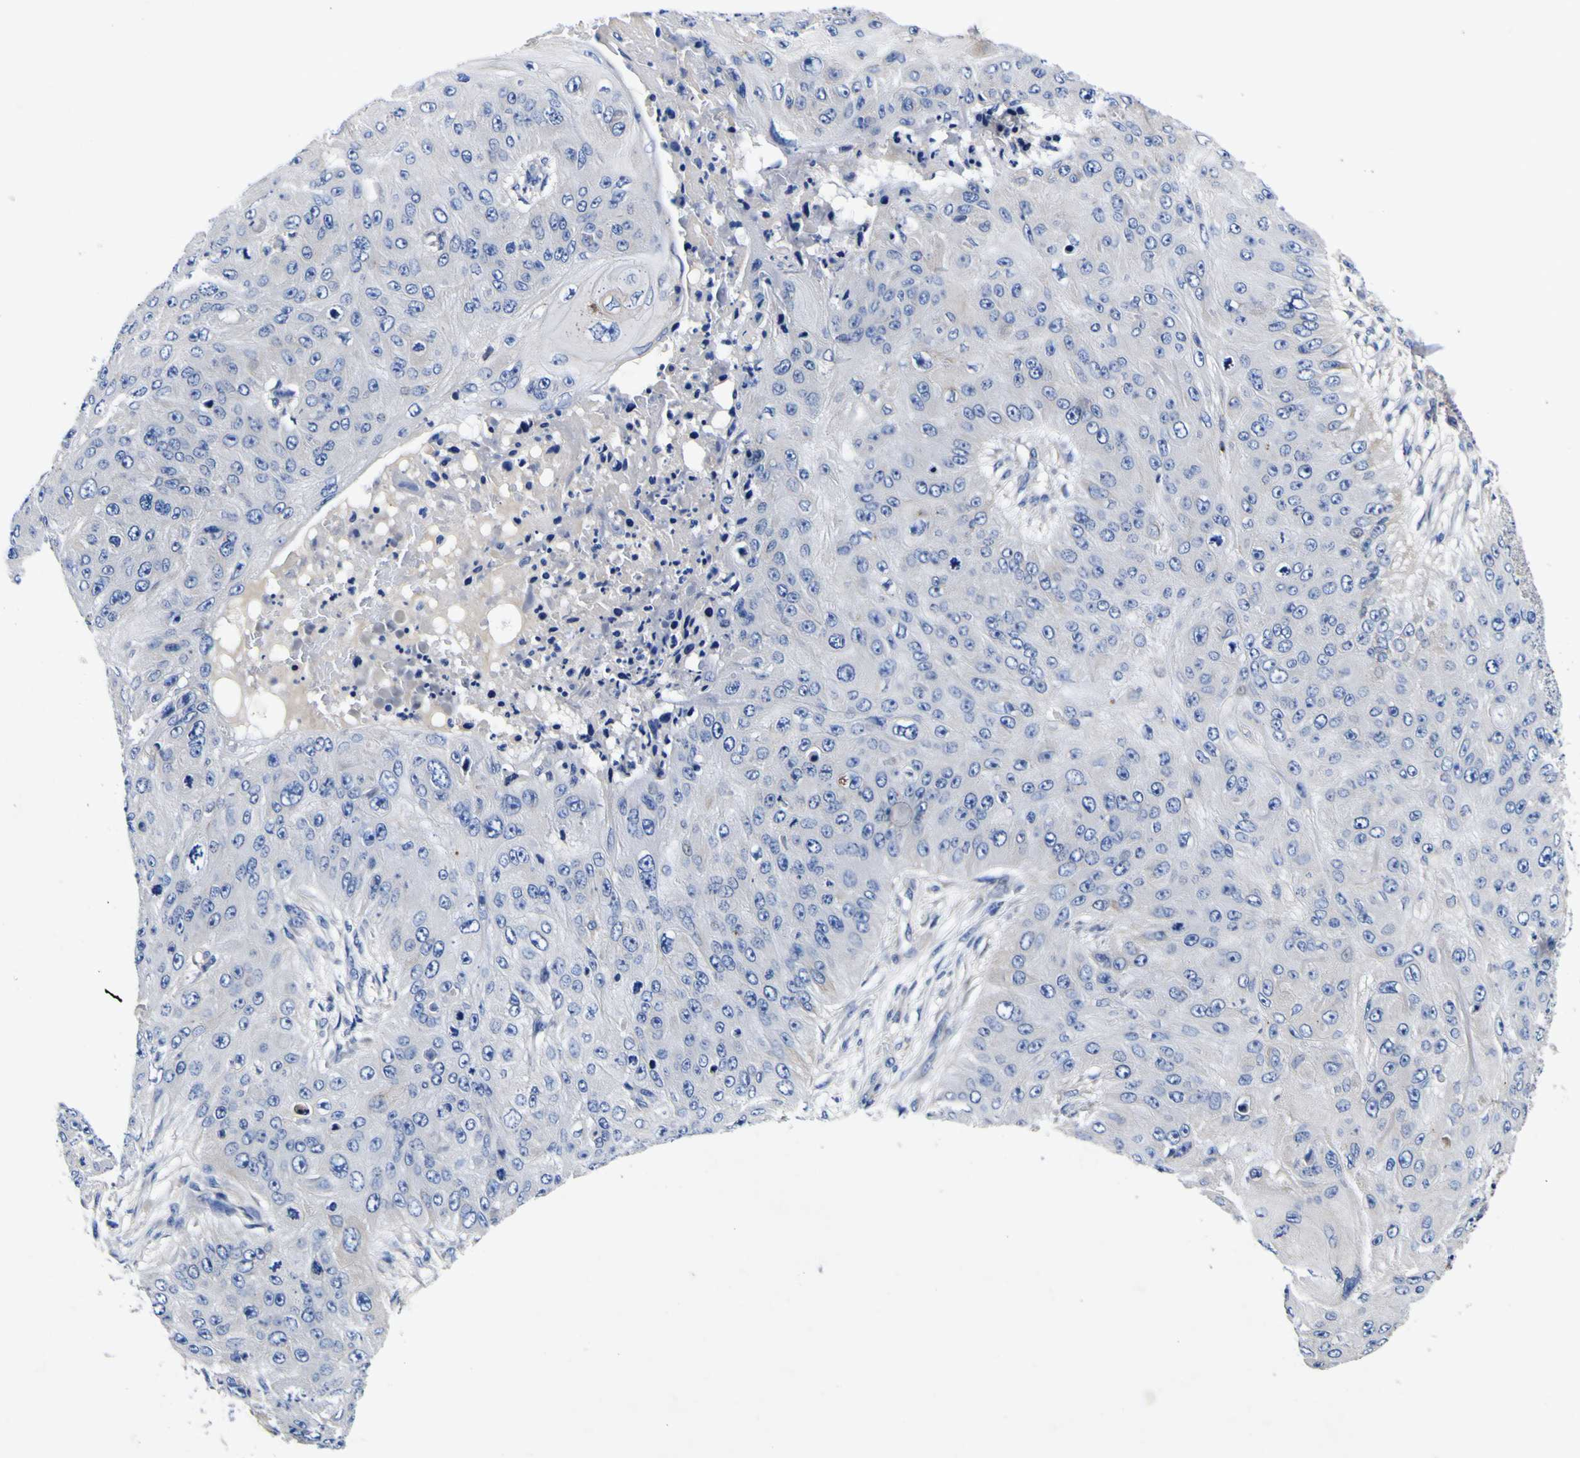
{"staining": {"intensity": "negative", "quantity": "none", "location": "none"}, "tissue": "skin cancer", "cell_type": "Tumor cells", "image_type": "cancer", "snomed": [{"axis": "morphology", "description": "Squamous cell carcinoma, NOS"}, {"axis": "topography", "description": "Skin"}], "caption": "High power microscopy photomicrograph of an immunohistochemistry micrograph of squamous cell carcinoma (skin), revealing no significant staining in tumor cells.", "gene": "VASN", "patient": {"sex": "female", "age": 80}}